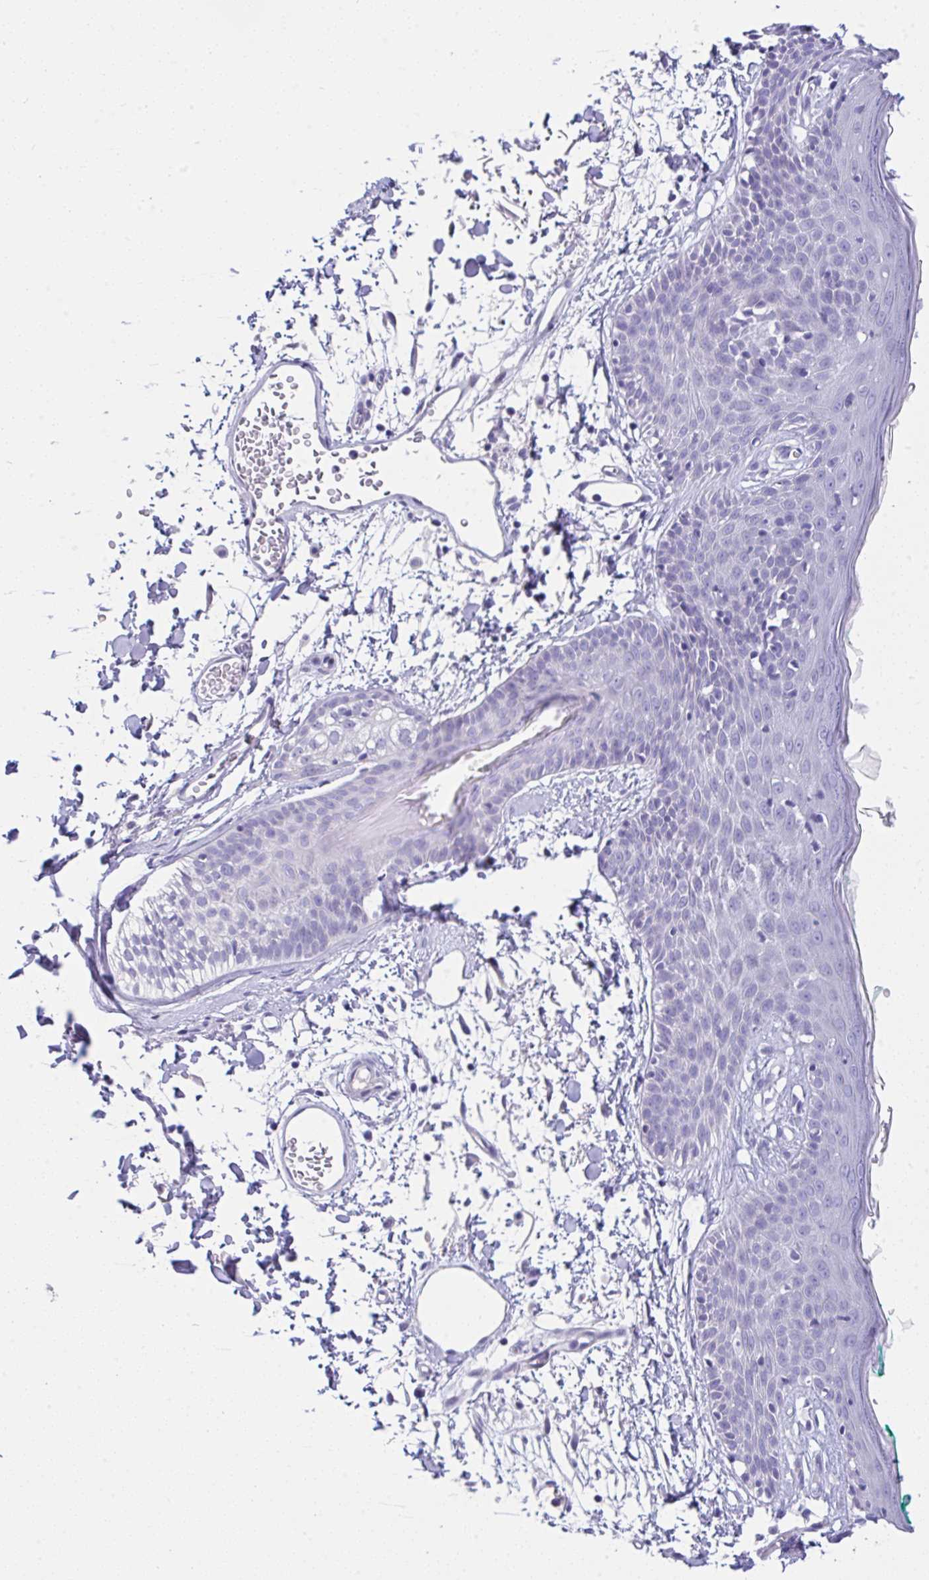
{"staining": {"intensity": "negative", "quantity": "none", "location": "none"}, "tissue": "skin", "cell_type": "Fibroblasts", "image_type": "normal", "snomed": [{"axis": "morphology", "description": "Normal tissue, NOS"}, {"axis": "topography", "description": "Skin"}], "caption": "IHC micrograph of benign skin: human skin stained with DAB demonstrates no significant protein positivity in fibroblasts.", "gene": "SERPINE3", "patient": {"sex": "male", "age": 79}}